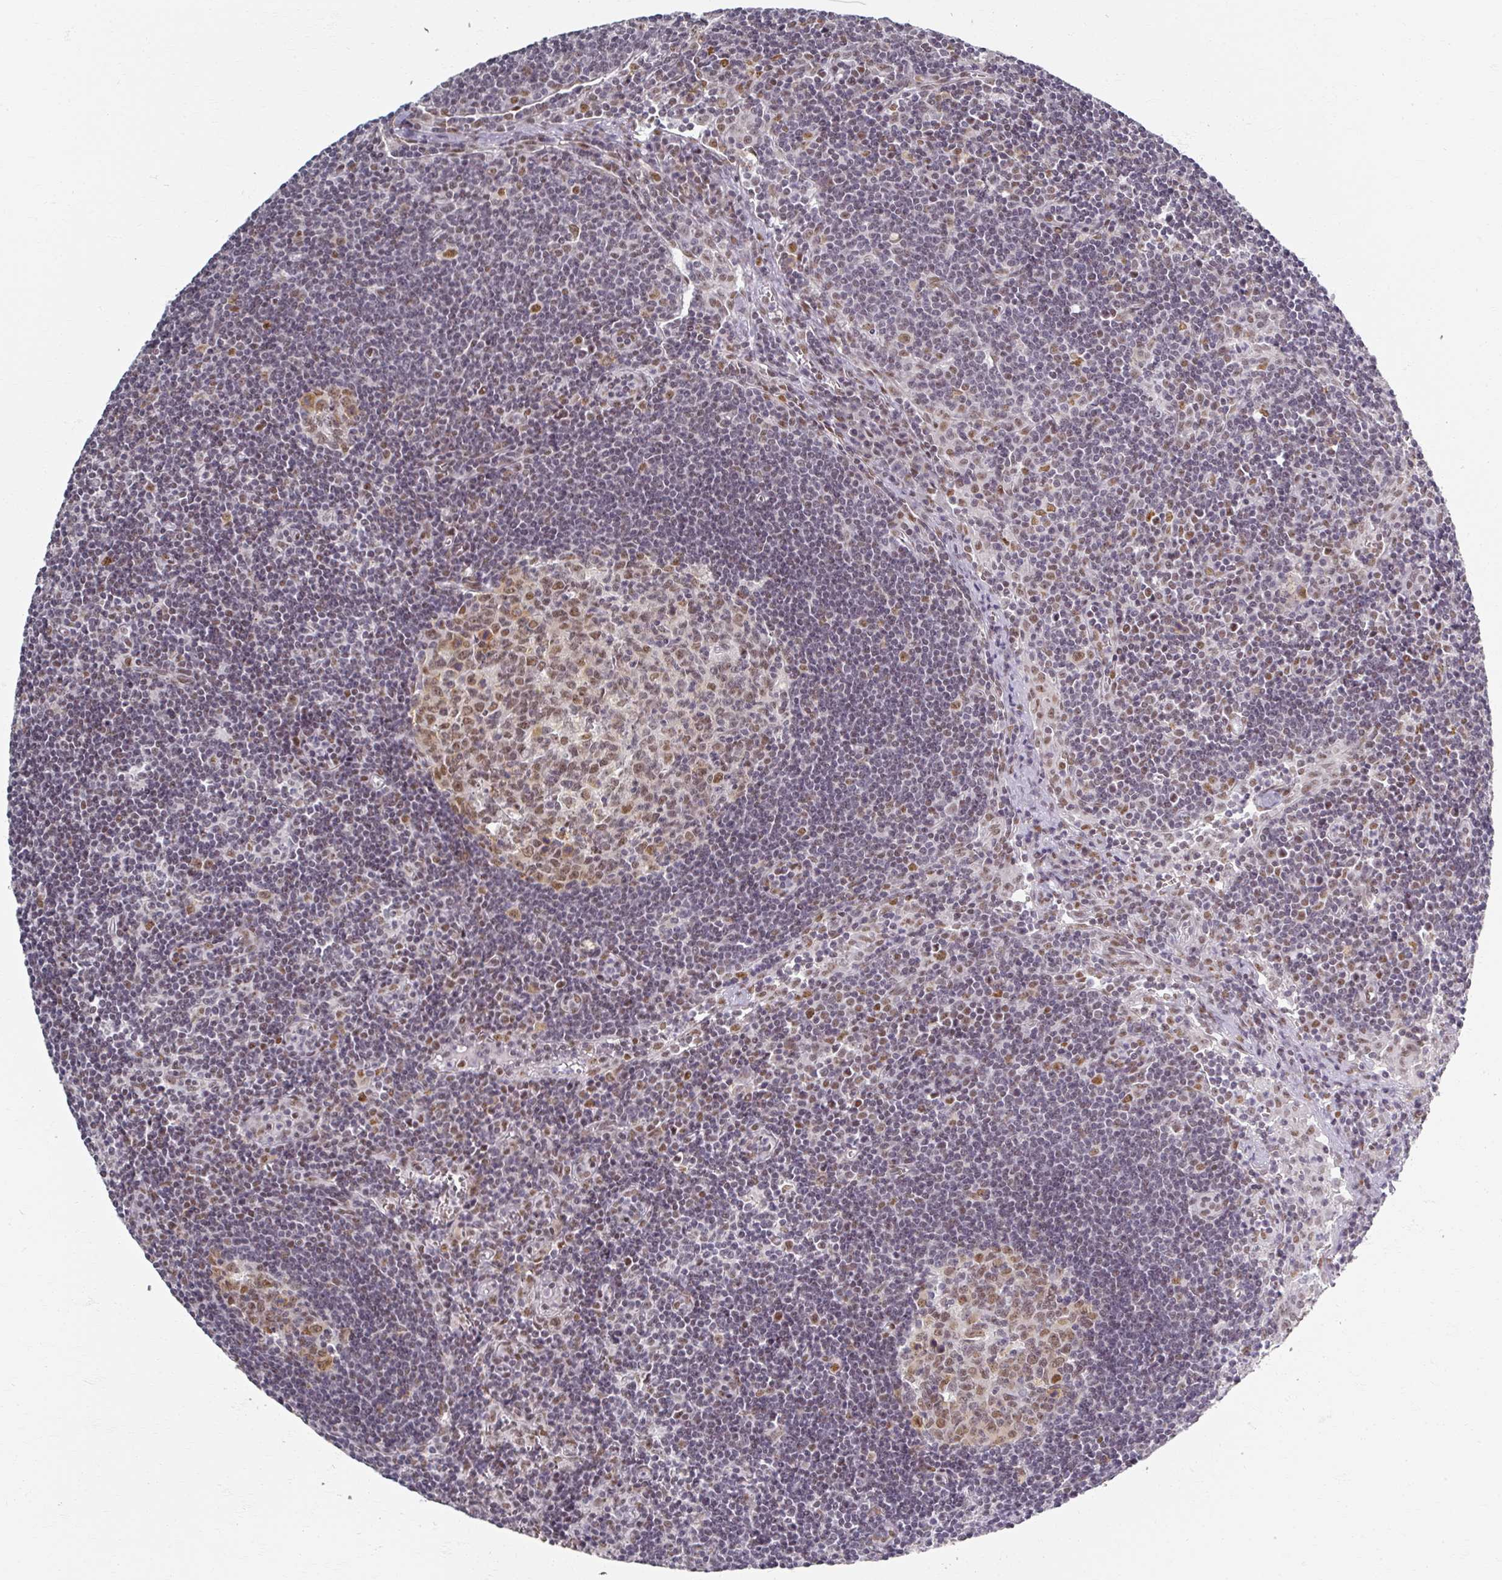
{"staining": {"intensity": "moderate", "quantity": ">75%", "location": "nuclear"}, "tissue": "lymph node", "cell_type": "Germinal center cells", "image_type": "normal", "snomed": [{"axis": "morphology", "description": "Normal tissue, NOS"}, {"axis": "topography", "description": "Lymph node"}], "caption": "IHC (DAB (3,3'-diaminobenzidine)) staining of normal human lymph node displays moderate nuclear protein expression in approximately >75% of germinal center cells.", "gene": "RIPOR3", "patient": {"sex": "female", "age": 29}}